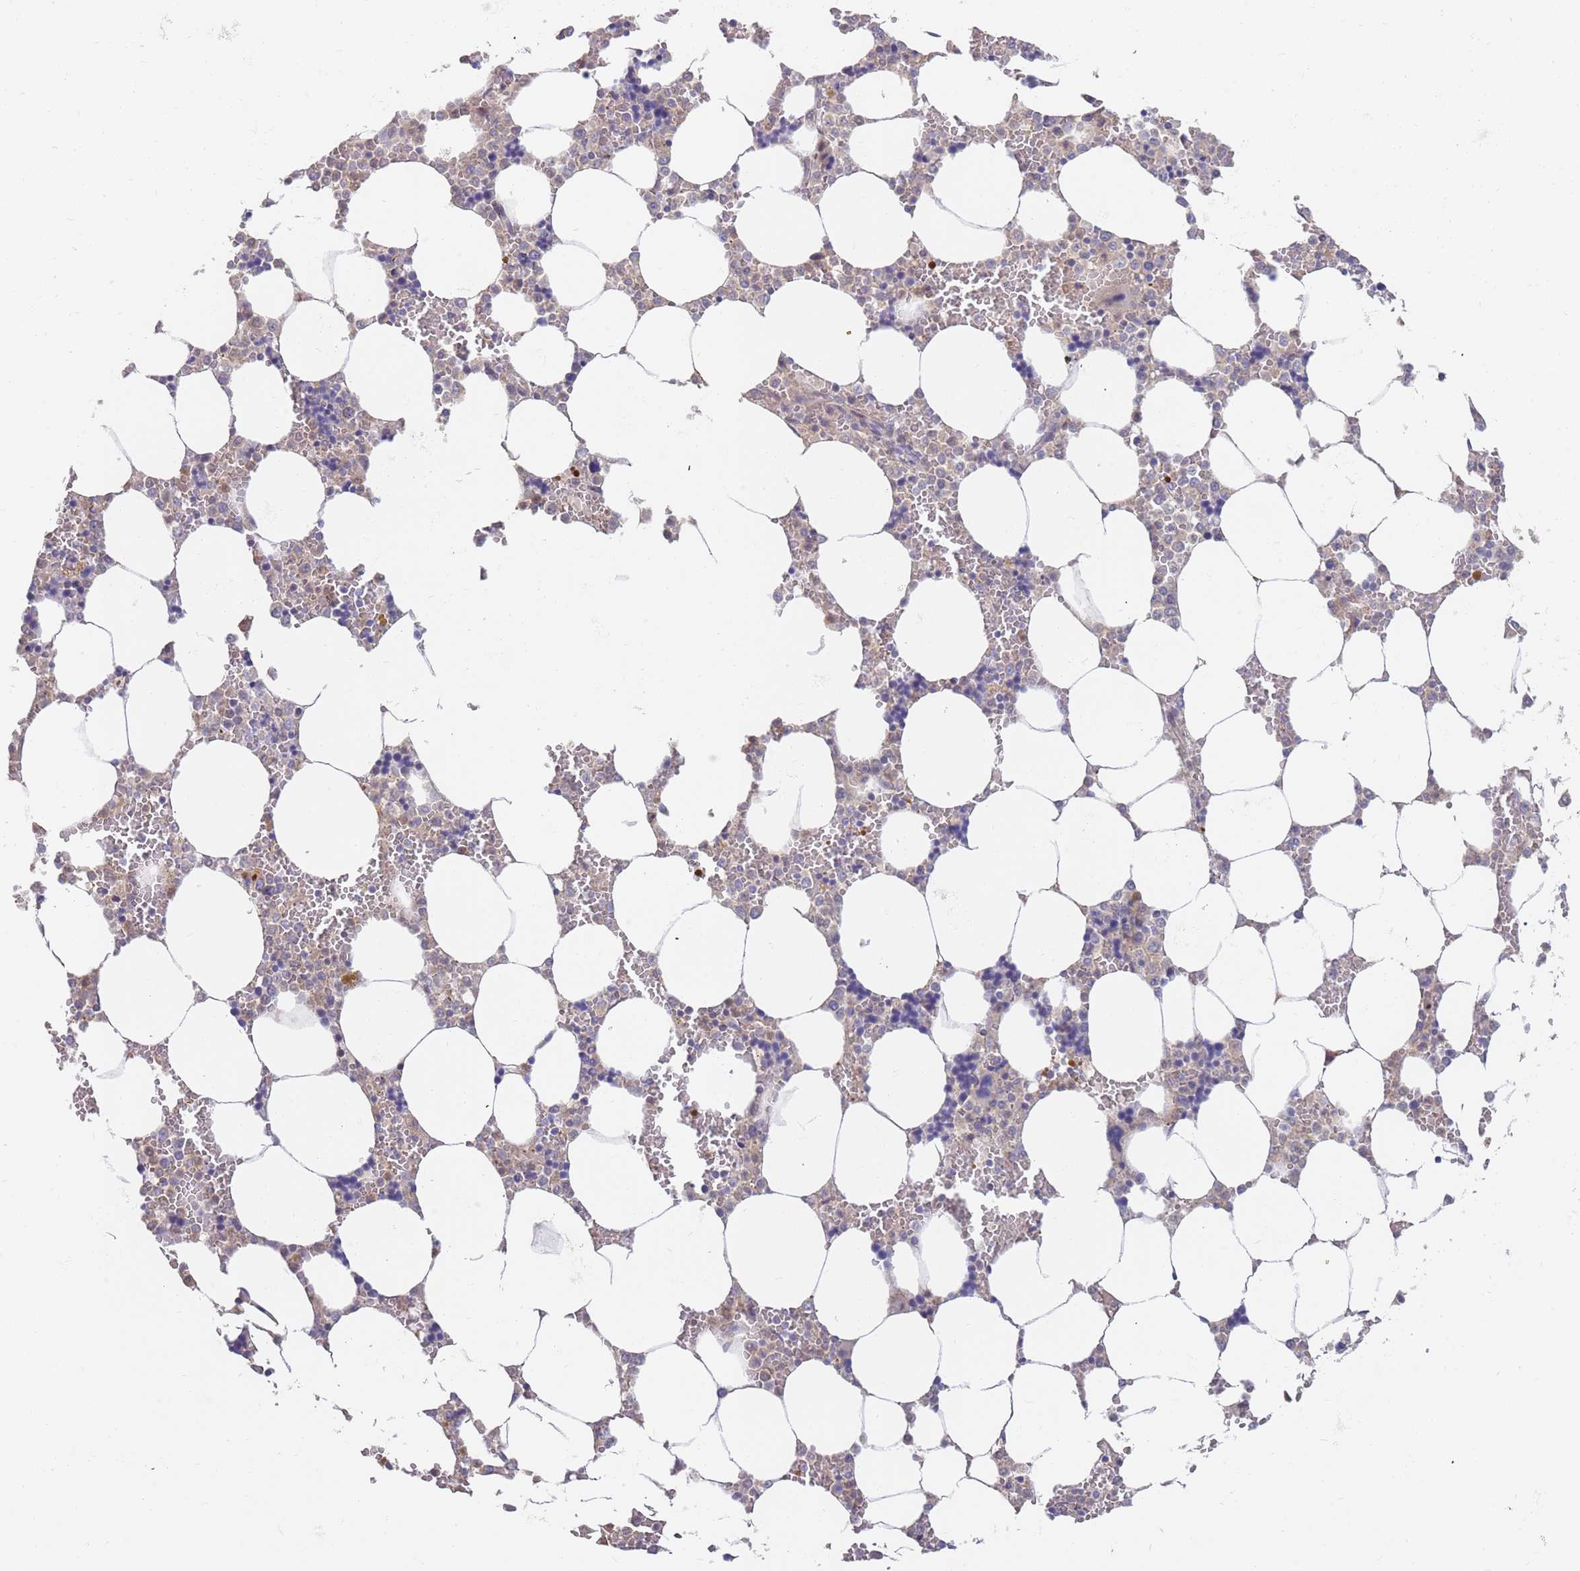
{"staining": {"intensity": "negative", "quantity": "none", "location": "none"}, "tissue": "bone marrow", "cell_type": "Hematopoietic cells", "image_type": "normal", "snomed": [{"axis": "morphology", "description": "Normal tissue, NOS"}, {"axis": "topography", "description": "Bone marrow"}], "caption": "IHC of benign human bone marrow displays no positivity in hematopoietic cells. (DAB (3,3'-diaminobenzidine) IHC, high magnification).", "gene": "BORCS5", "patient": {"sex": "male", "age": 64}}